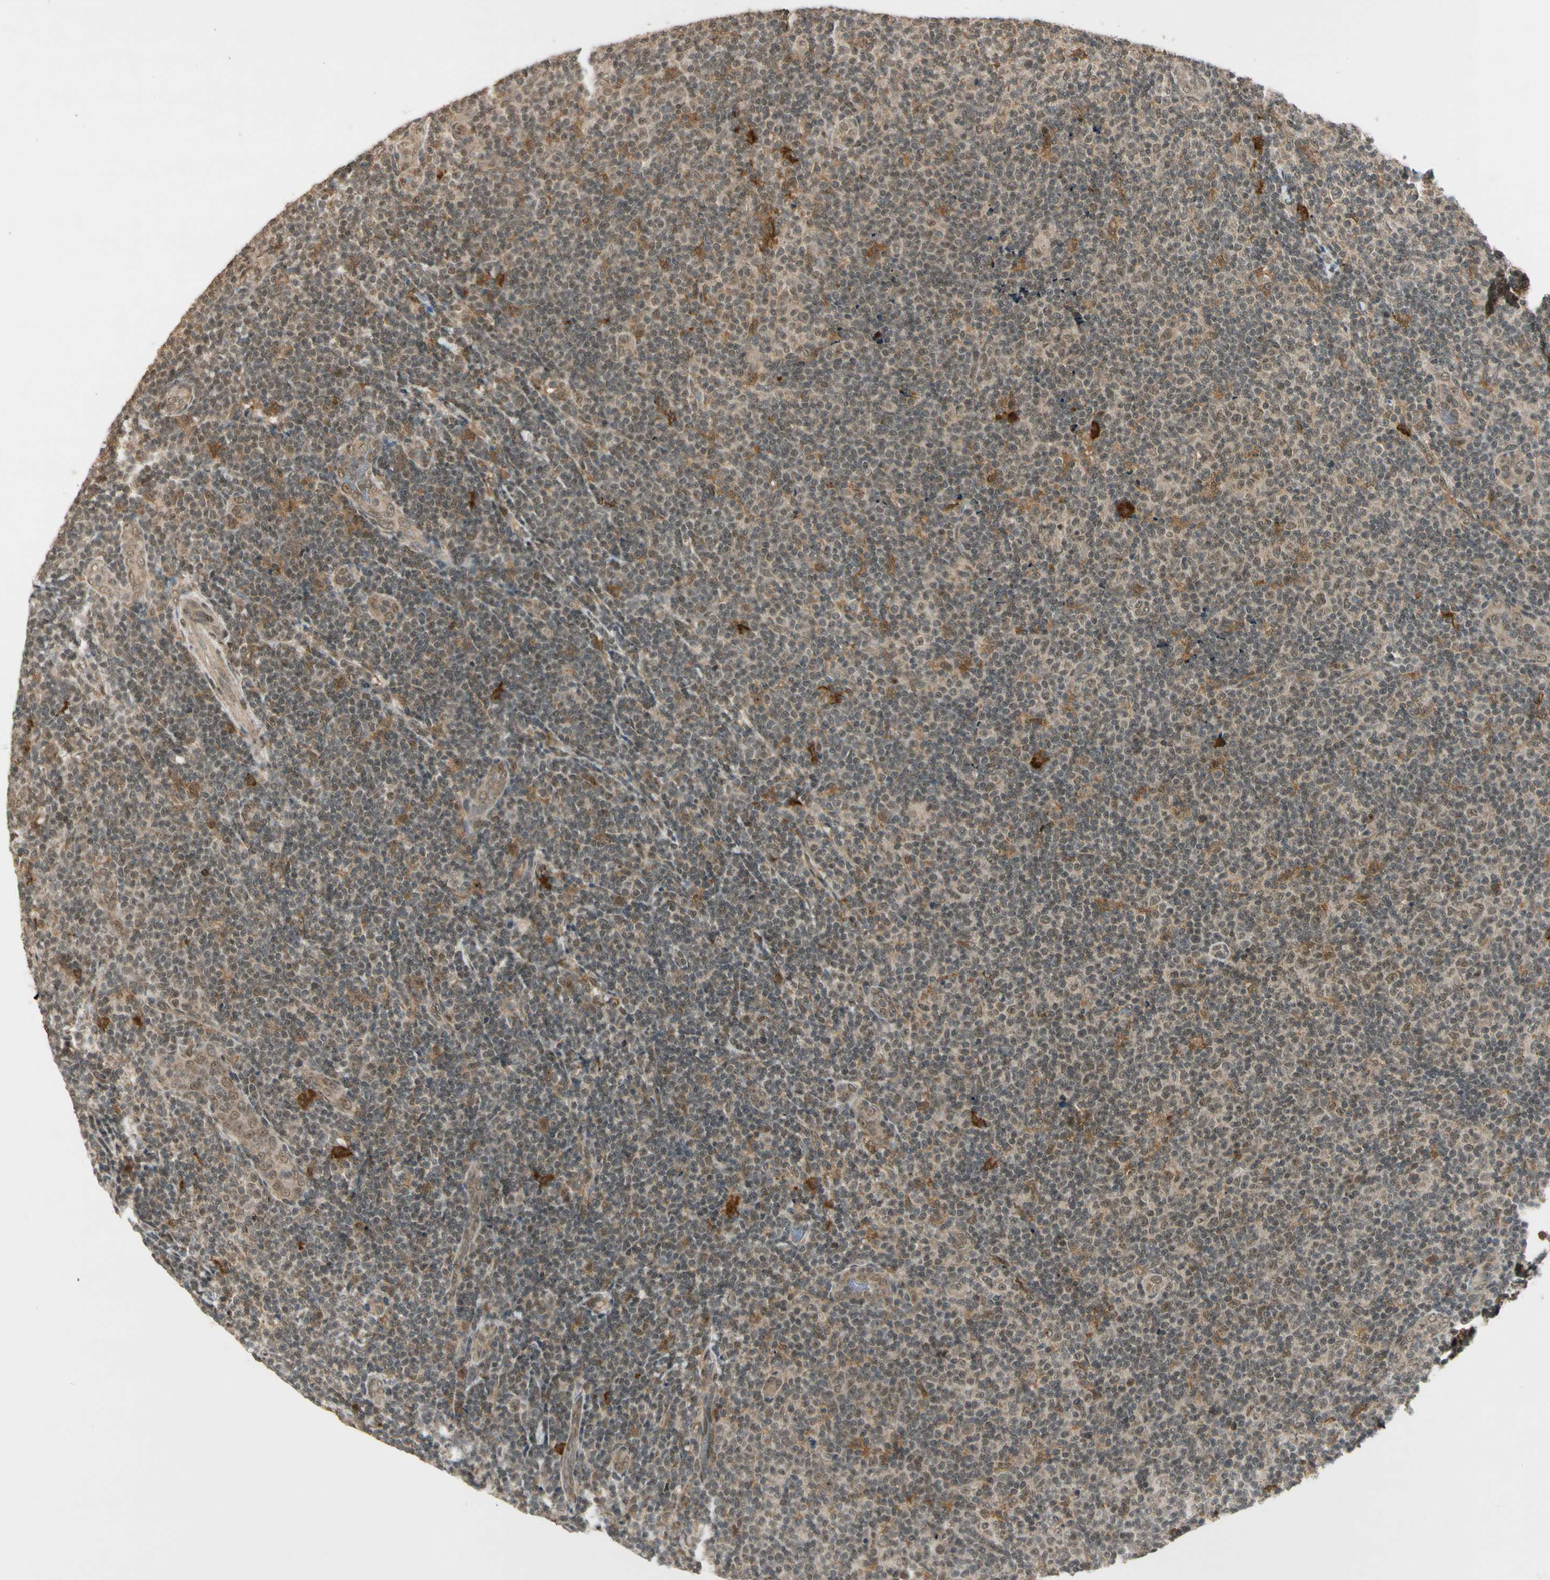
{"staining": {"intensity": "moderate", "quantity": ">75%", "location": "cytoplasmic/membranous,nuclear"}, "tissue": "lymphoma", "cell_type": "Tumor cells", "image_type": "cancer", "snomed": [{"axis": "morphology", "description": "Malignant lymphoma, non-Hodgkin's type, Low grade"}, {"axis": "topography", "description": "Lymph node"}], "caption": "Approximately >75% of tumor cells in human malignant lymphoma, non-Hodgkin's type (low-grade) exhibit moderate cytoplasmic/membranous and nuclear protein expression as visualized by brown immunohistochemical staining.", "gene": "ZNF135", "patient": {"sex": "male", "age": 83}}